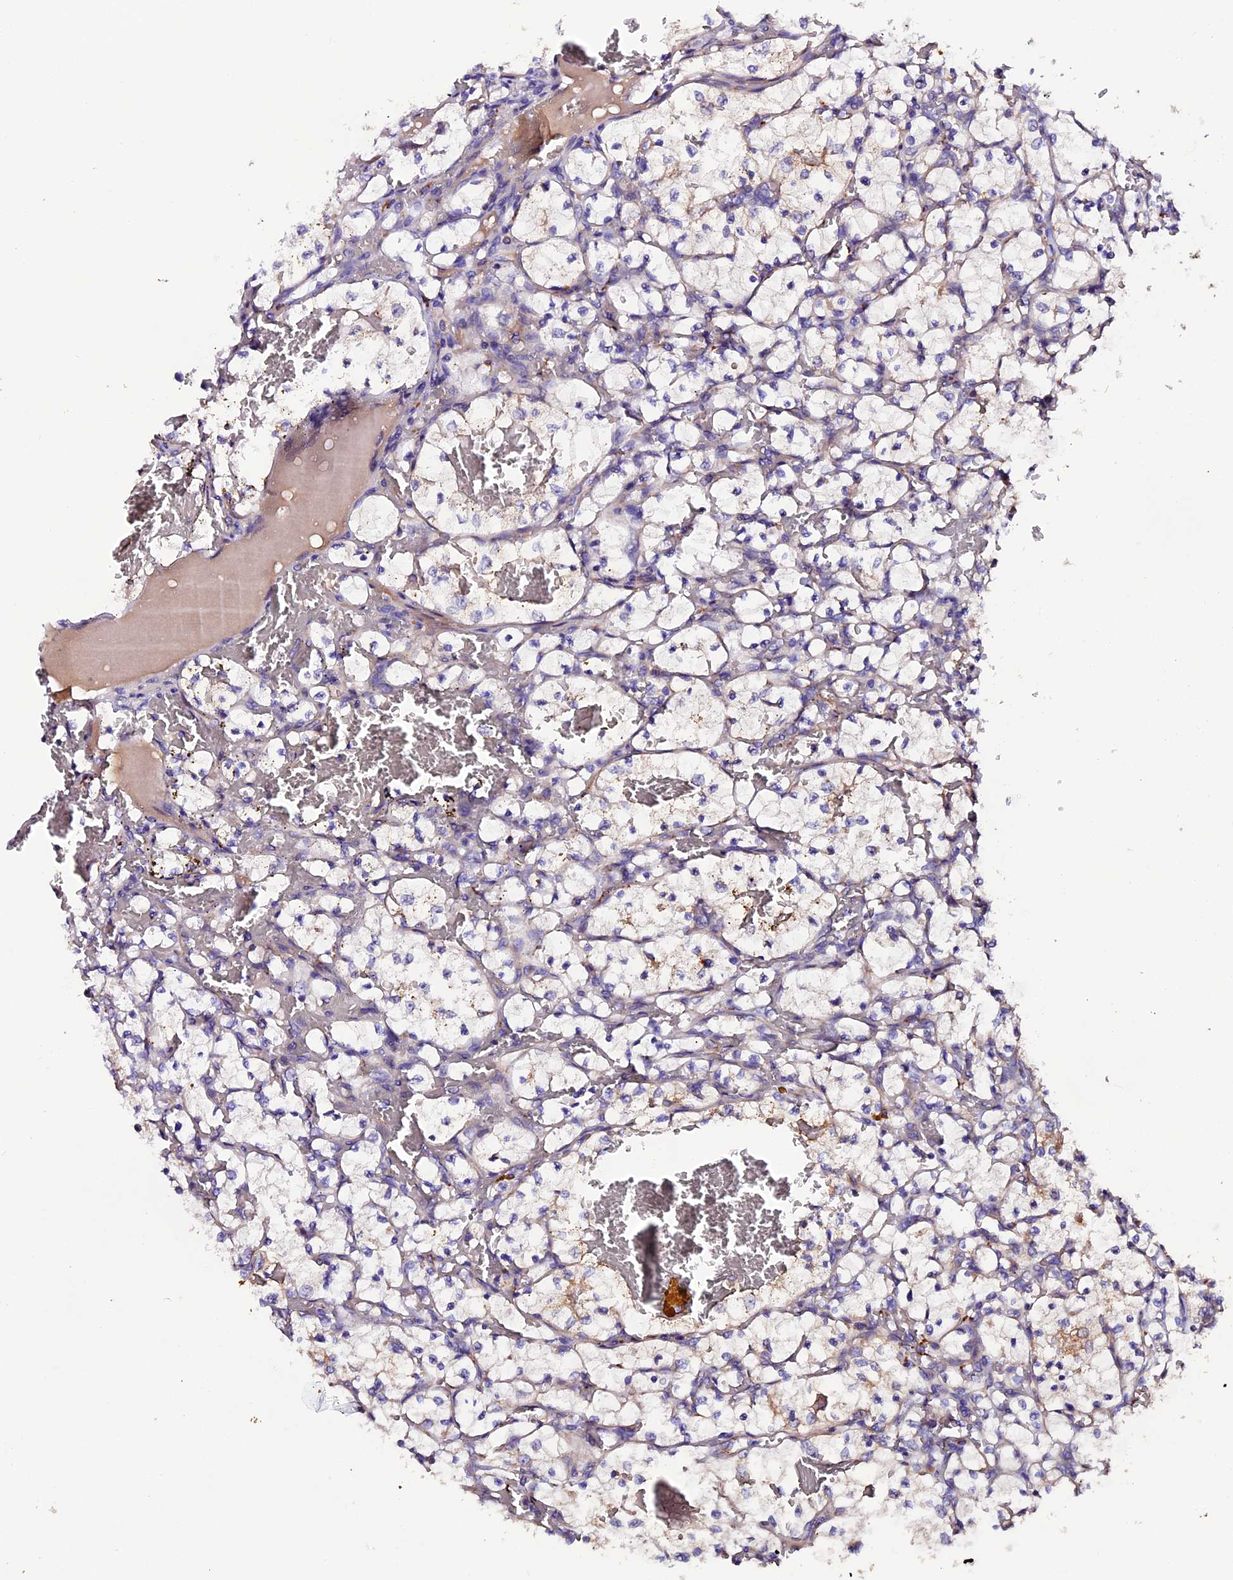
{"staining": {"intensity": "weak", "quantity": "<25%", "location": "cytoplasmic/membranous"}, "tissue": "renal cancer", "cell_type": "Tumor cells", "image_type": "cancer", "snomed": [{"axis": "morphology", "description": "Adenocarcinoma, NOS"}, {"axis": "topography", "description": "Kidney"}], "caption": "An immunohistochemistry (IHC) image of renal cancer is shown. There is no staining in tumor cells of renal cancer.", "gene": "CLN5", "patient": {"sex": "female", "age": 69}}